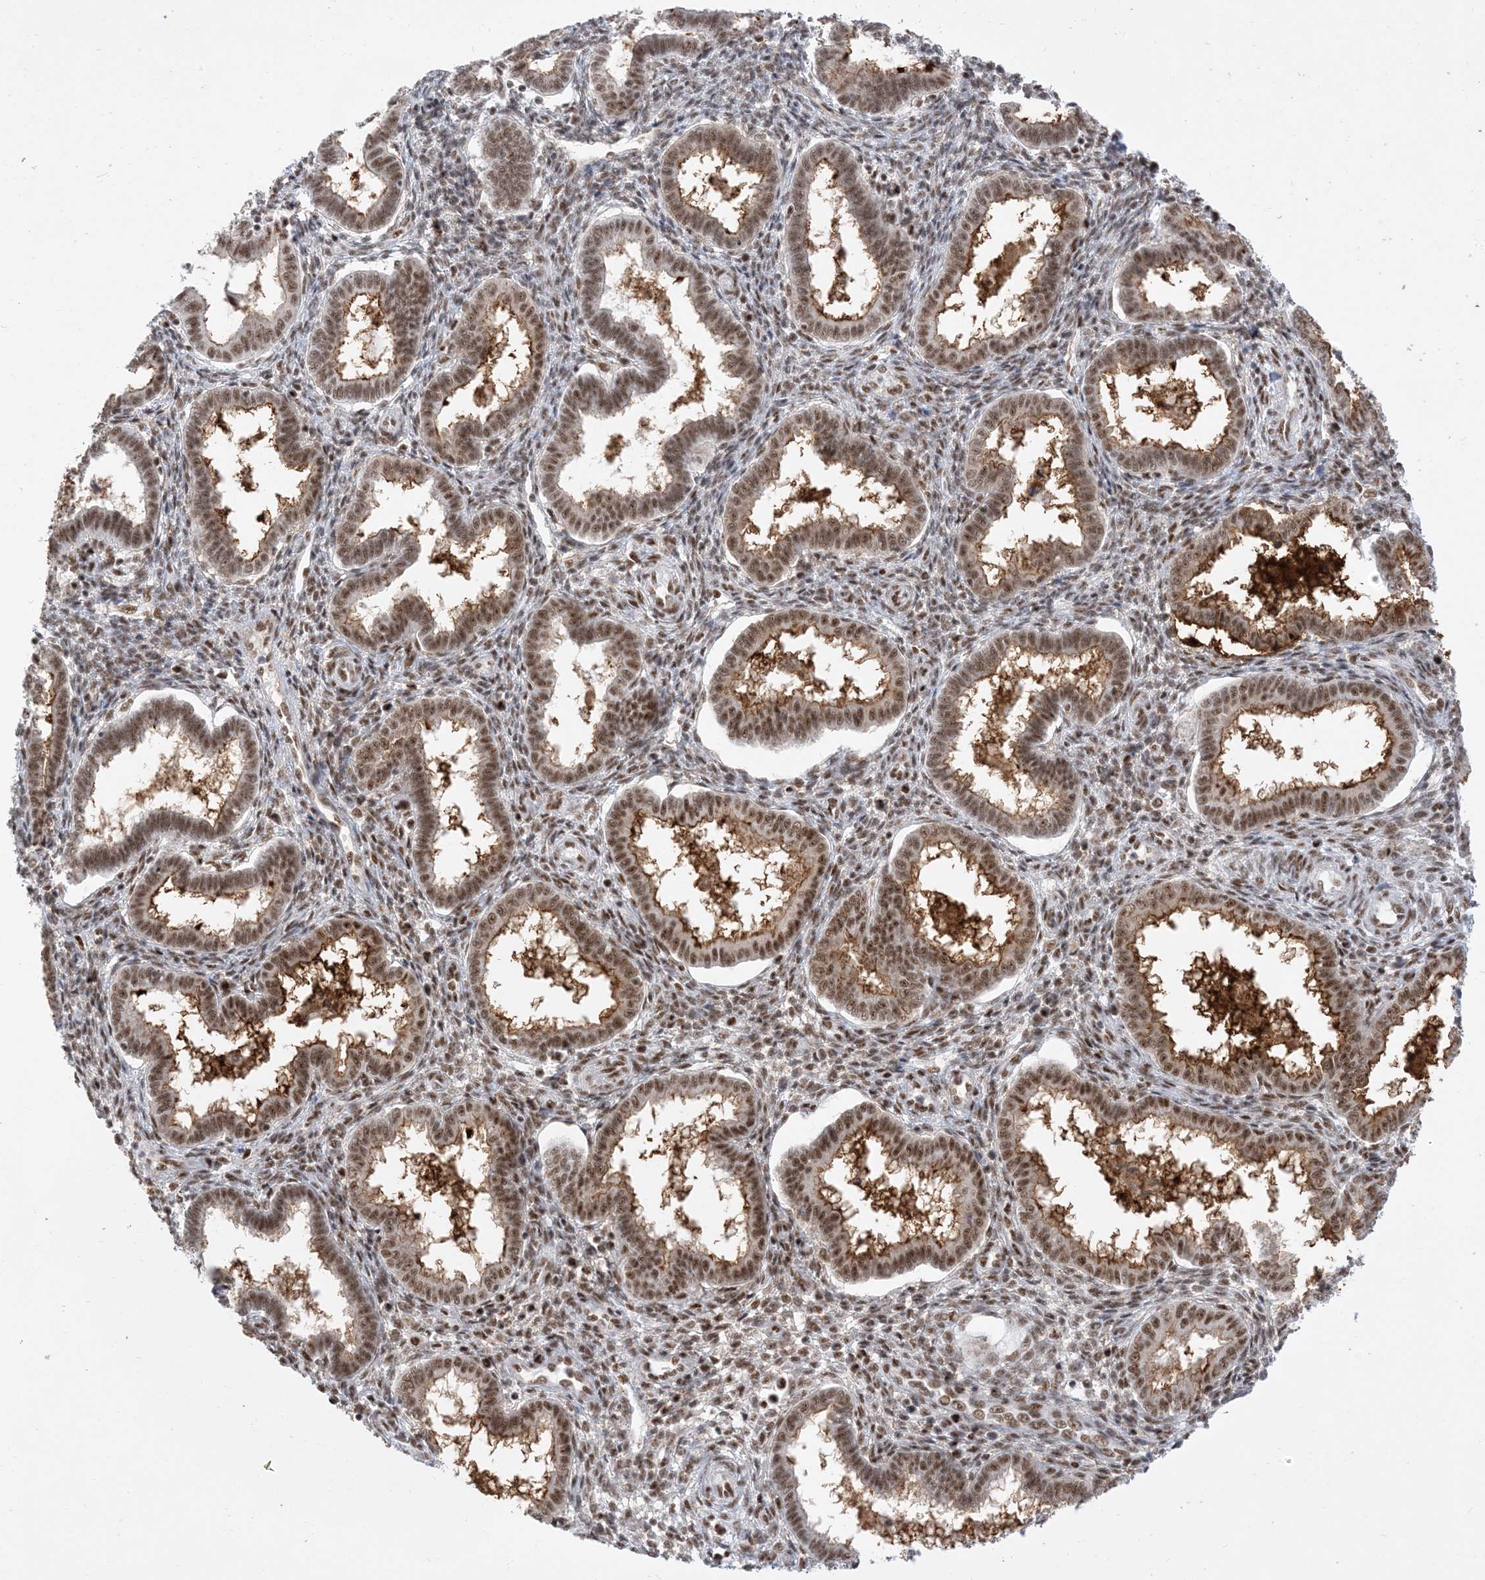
{"staining": {"intensity": "moderate", "quantity": "25%-75%", "location": "nuclear"}, "tissue": "endometrium", "cell_type": "Cells in endometrial stroma", "image_type": "normal", "snomed": [{"axis": "morphology", "description": "Normal tissue, NOS"}, {"axis": "topography", "description": "Endometrium"}], "caption": "A medium amount of moderate nuclear positivity is appreciated in approximately 25%-75% of cells in endometrial stroma in unremarkable endometrium. The protein is shown in brown color, while the nuclei are stained blue.", "gene": "SF3A3", "patient": {"sex": "female", "age": 24}}